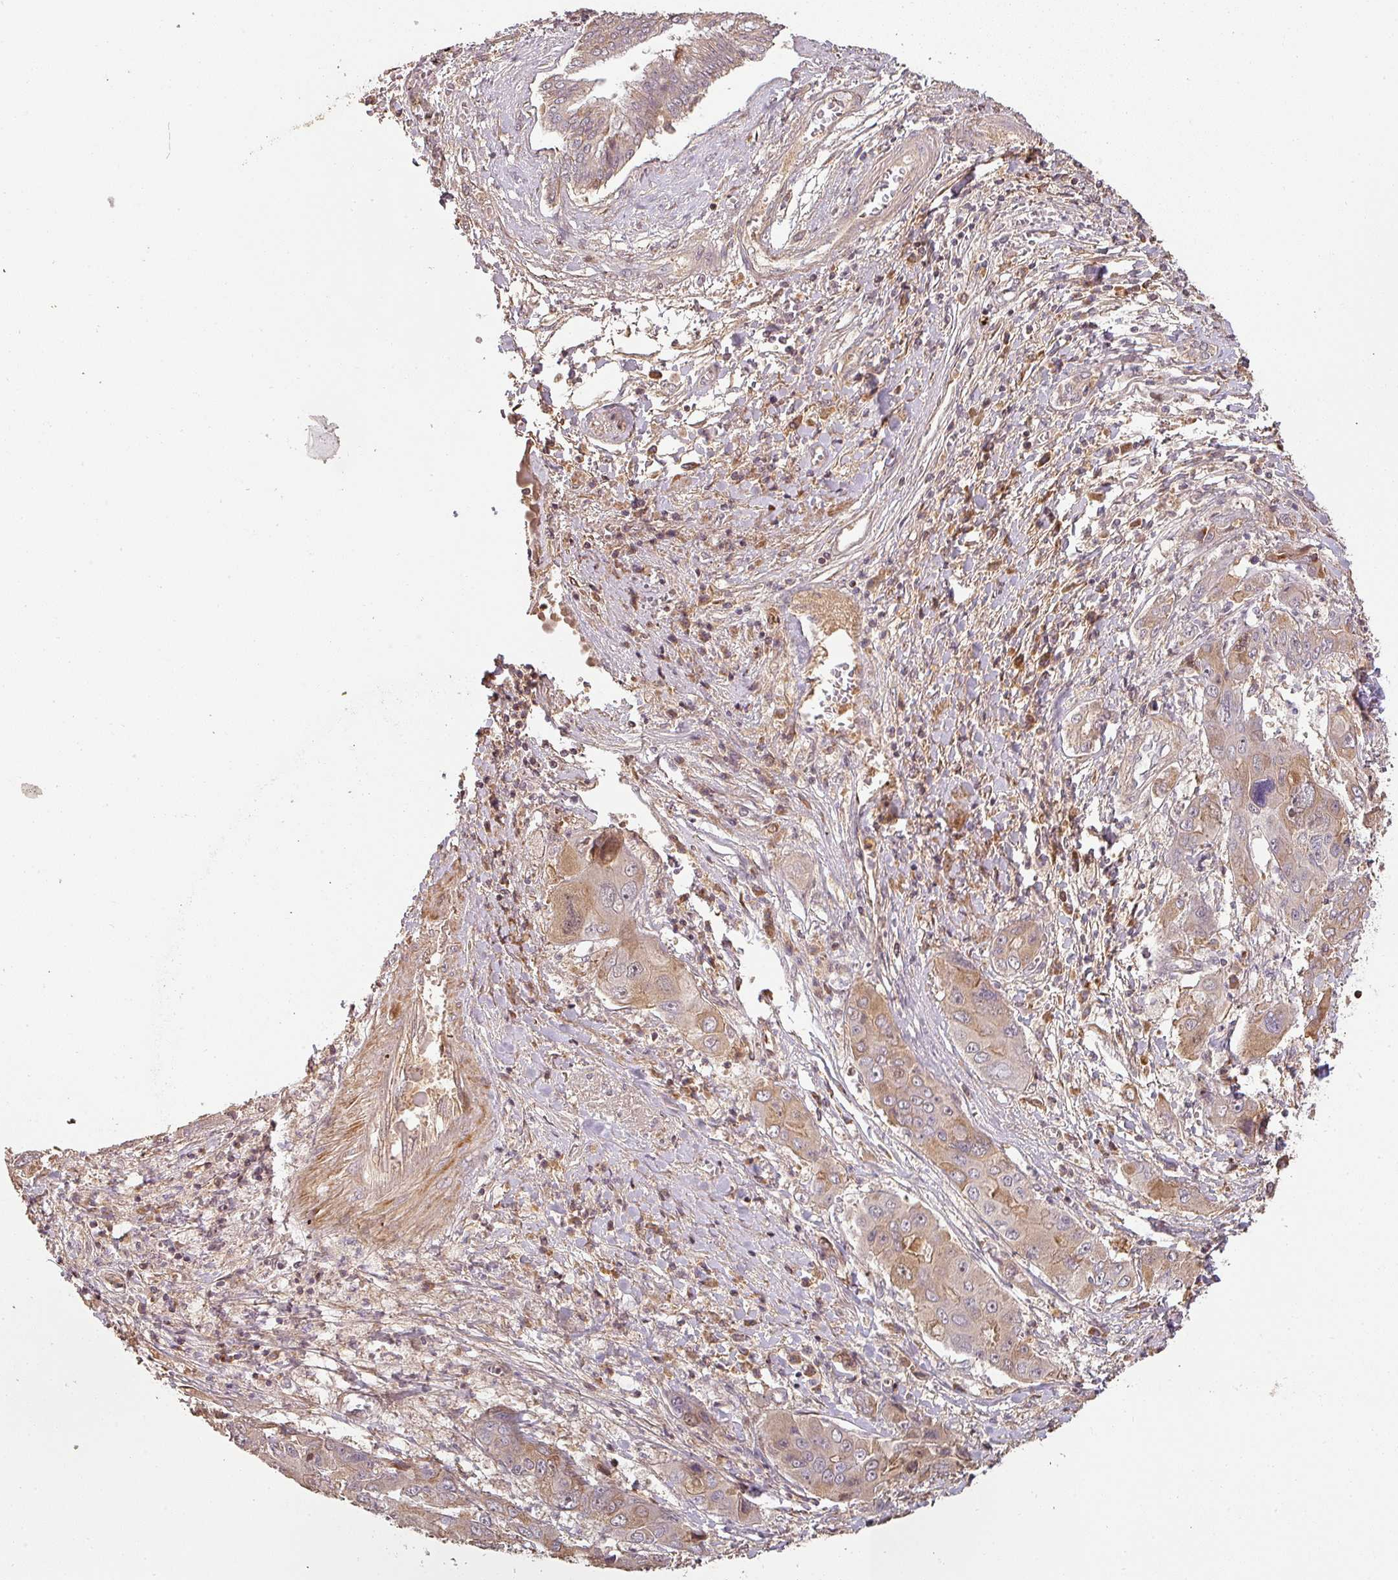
{"staining": {"intensity": "weak", "quantity": "<25%", "location": "cytoplasmic/membranous"}, "tissue": "liver cancer", "cell_type": "Tumor cells", "image_type": "cancer", "snomed": [{"axis": "morphology", "description": "Cholangiocarcinoma"}, {"axis": "topography", "description": "Liver"}], "caption": "There is no significant expression in tumor cells of cholangiocarcinoma (liver). Nuclei are stained in blue.", "gene": "BPIFB3", "patient": {"sex": "male", "age": 67}}